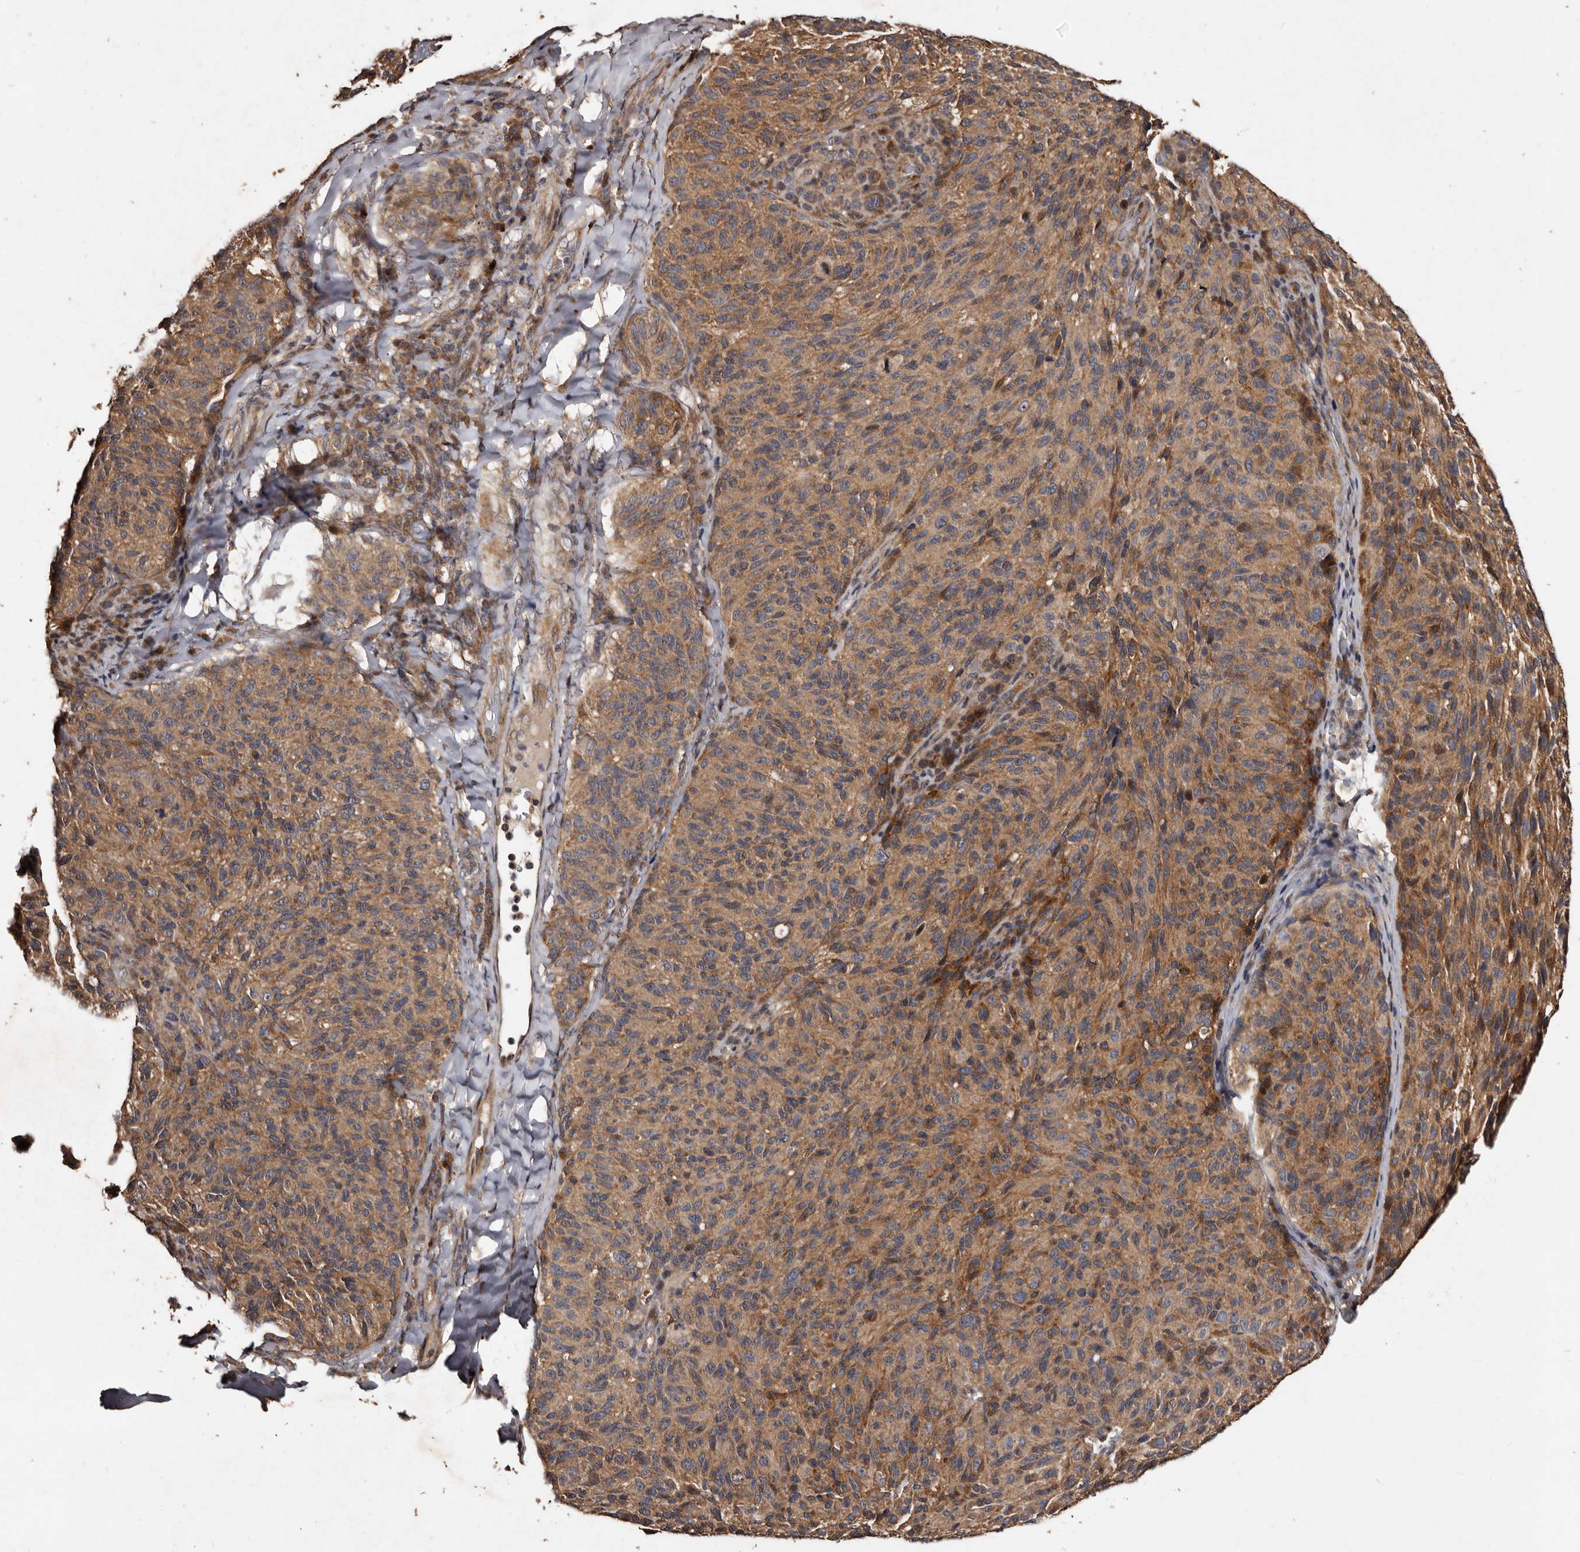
{"staining": {"intensity": "moderate", "quantity": ">75%", "location": "cytoplasmic/membranous"}, "tissue": "melanoma", "cell_type": "Tumor cells", "image_type": "cancer", "snomed": [{"axis": "morphology", "description": "Malignant melanoma, NOS"}, {"axis": "topography", "description": "Skin"}], "caption": "Immunohistochemistry (IHC) (DAB (3,3'-diaminobenzidine)) staining of human malignant melanoma exhibits moderate cytoplasmic/membranous protein staining in about >75% of tumor cells.", "gene": "MKRN3", "patient": {"sex": "female", "age": 73}}